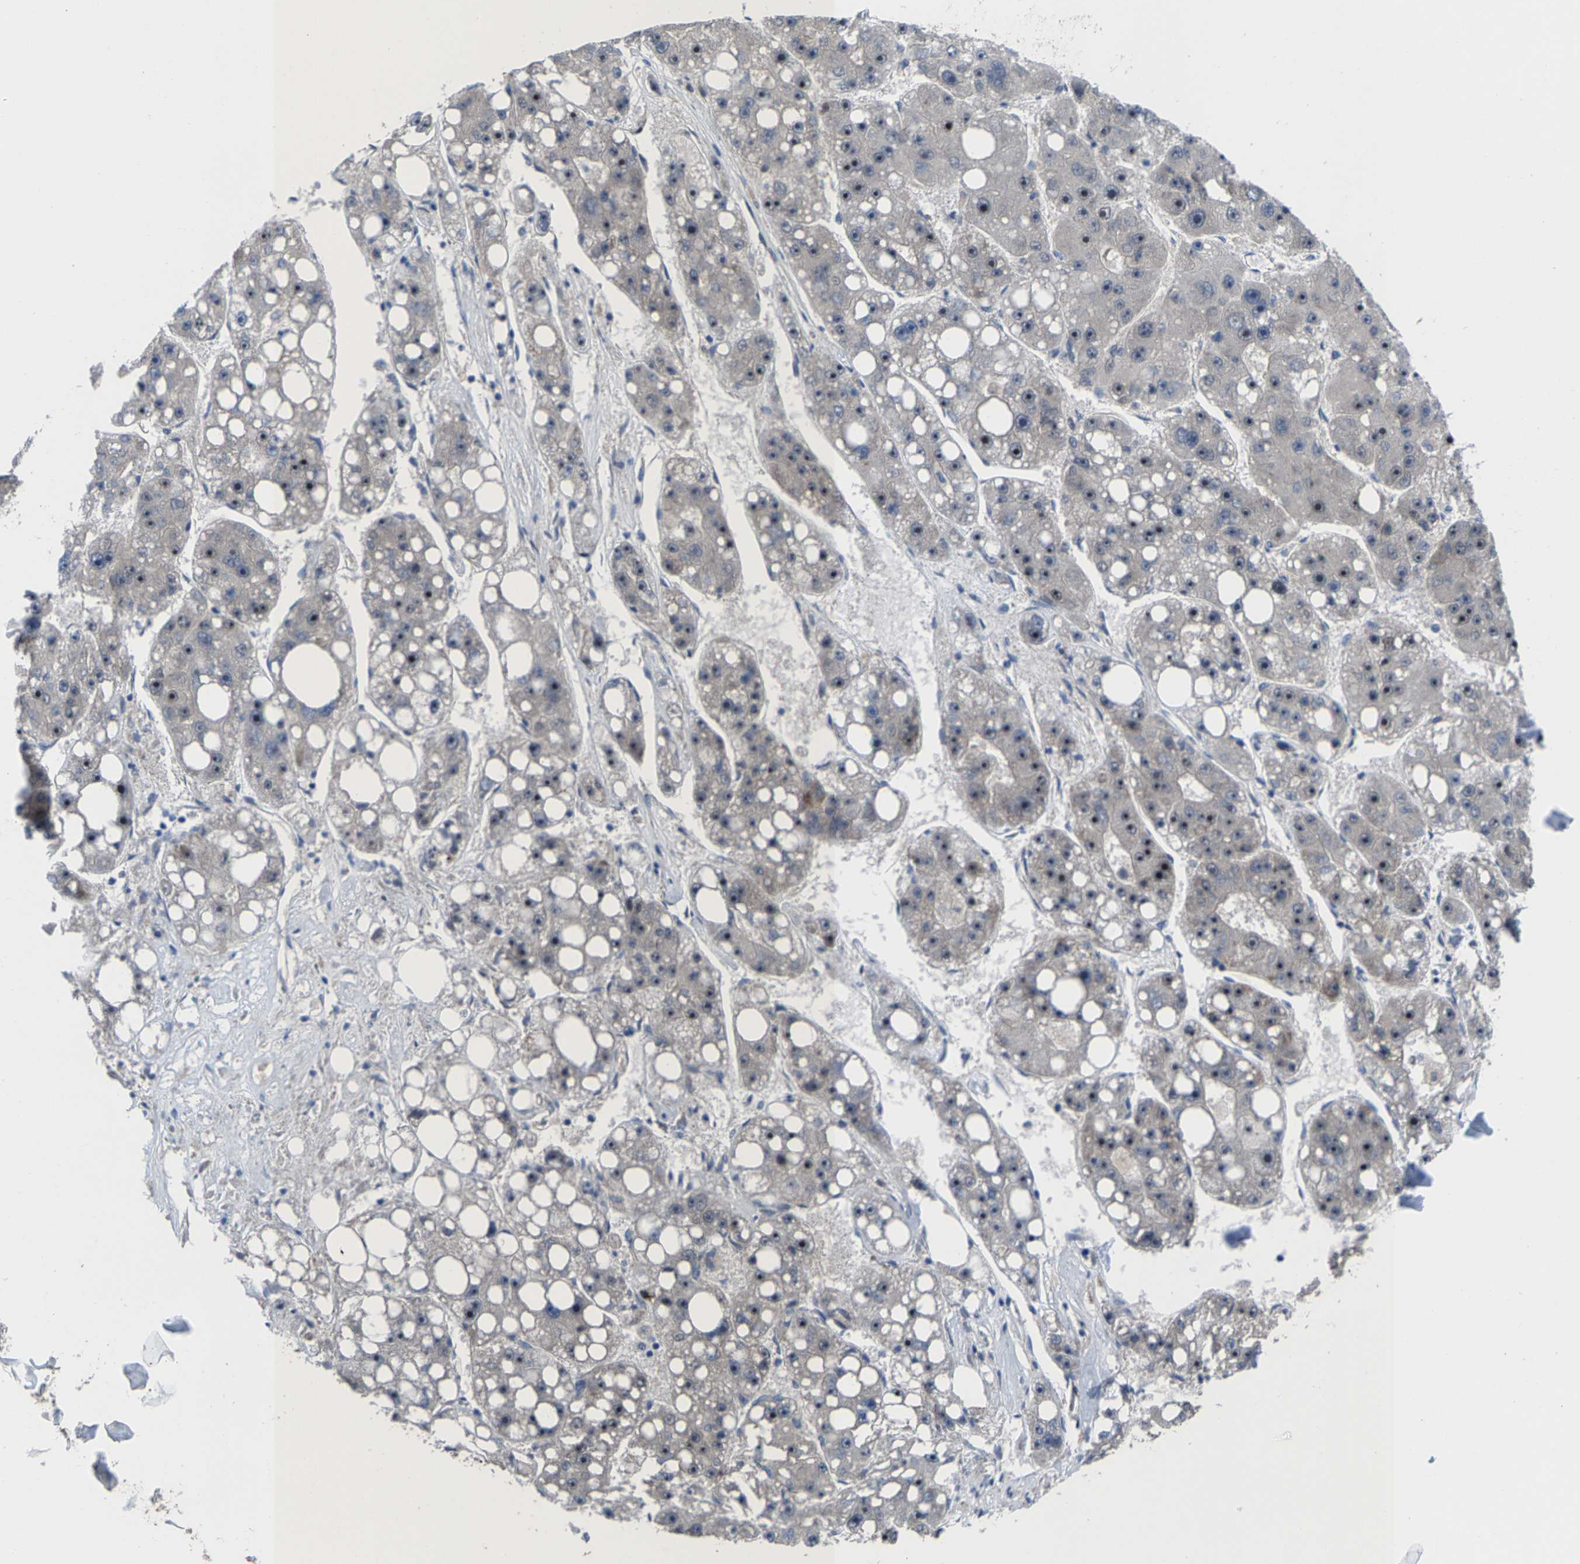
{"staining": {"intensity": "moderate", "quantity": "<25%", "location": "nuclear"}, "tissue": "liver cancer", "cell_type": "Tumor cells", "image_type": "cancer", "snomed": [{"axis": "morphology", "description": "Carcinoma, Hepatocellular, NOS"}, {"axis": "topography", "description": "Liver"}], "caption": "Brown immunohistochemical staining in human liver cancer exhibits moderate nuclear staining in approximately <25% of tumor cells.", "gene": "HAUS6", "patient": {"sex": "female", "age": 61}}